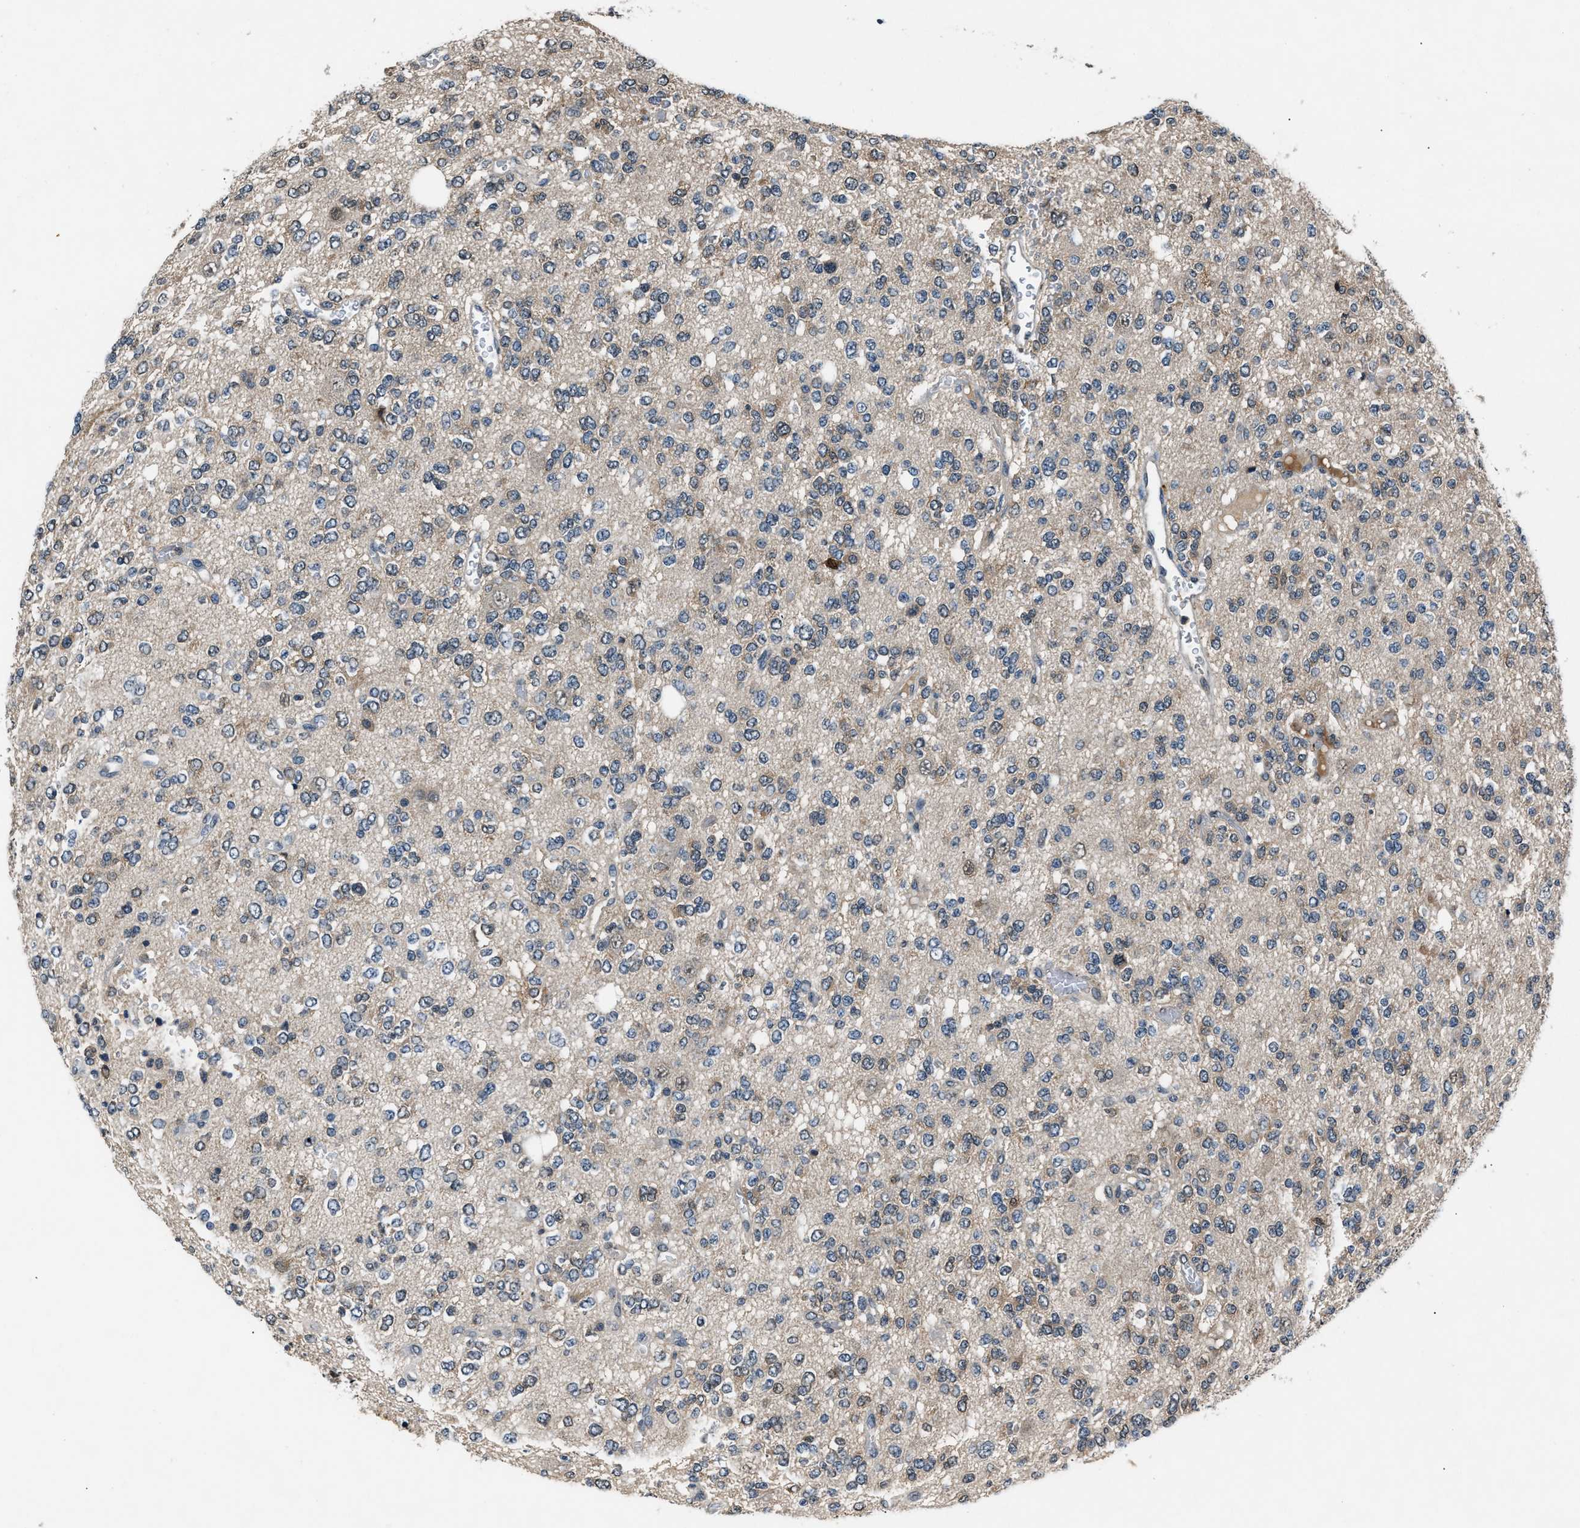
{"staining": {"intensity": "weak", "quantity": ">75%", "location": "cytoplasmic/membranous"}, "tissue": "glioma", "cell_type": "Tumor cells", "image_type": "cancer", "snomed": [{"axis": "morphology", "description": "Glioma, malignant, Low grade"}, {"axis": "topography", "description": "Brain"}], "caption": "This histopathology image exhibits glioma stained with IHC to label a protein in brown. The cytoplasmic/membranous of tumor cells show weak positivity for the protein. Nuclei are counter-stained blue.", "gene": "TP53I3", "patient": {"sex": "male", "age": 38}}